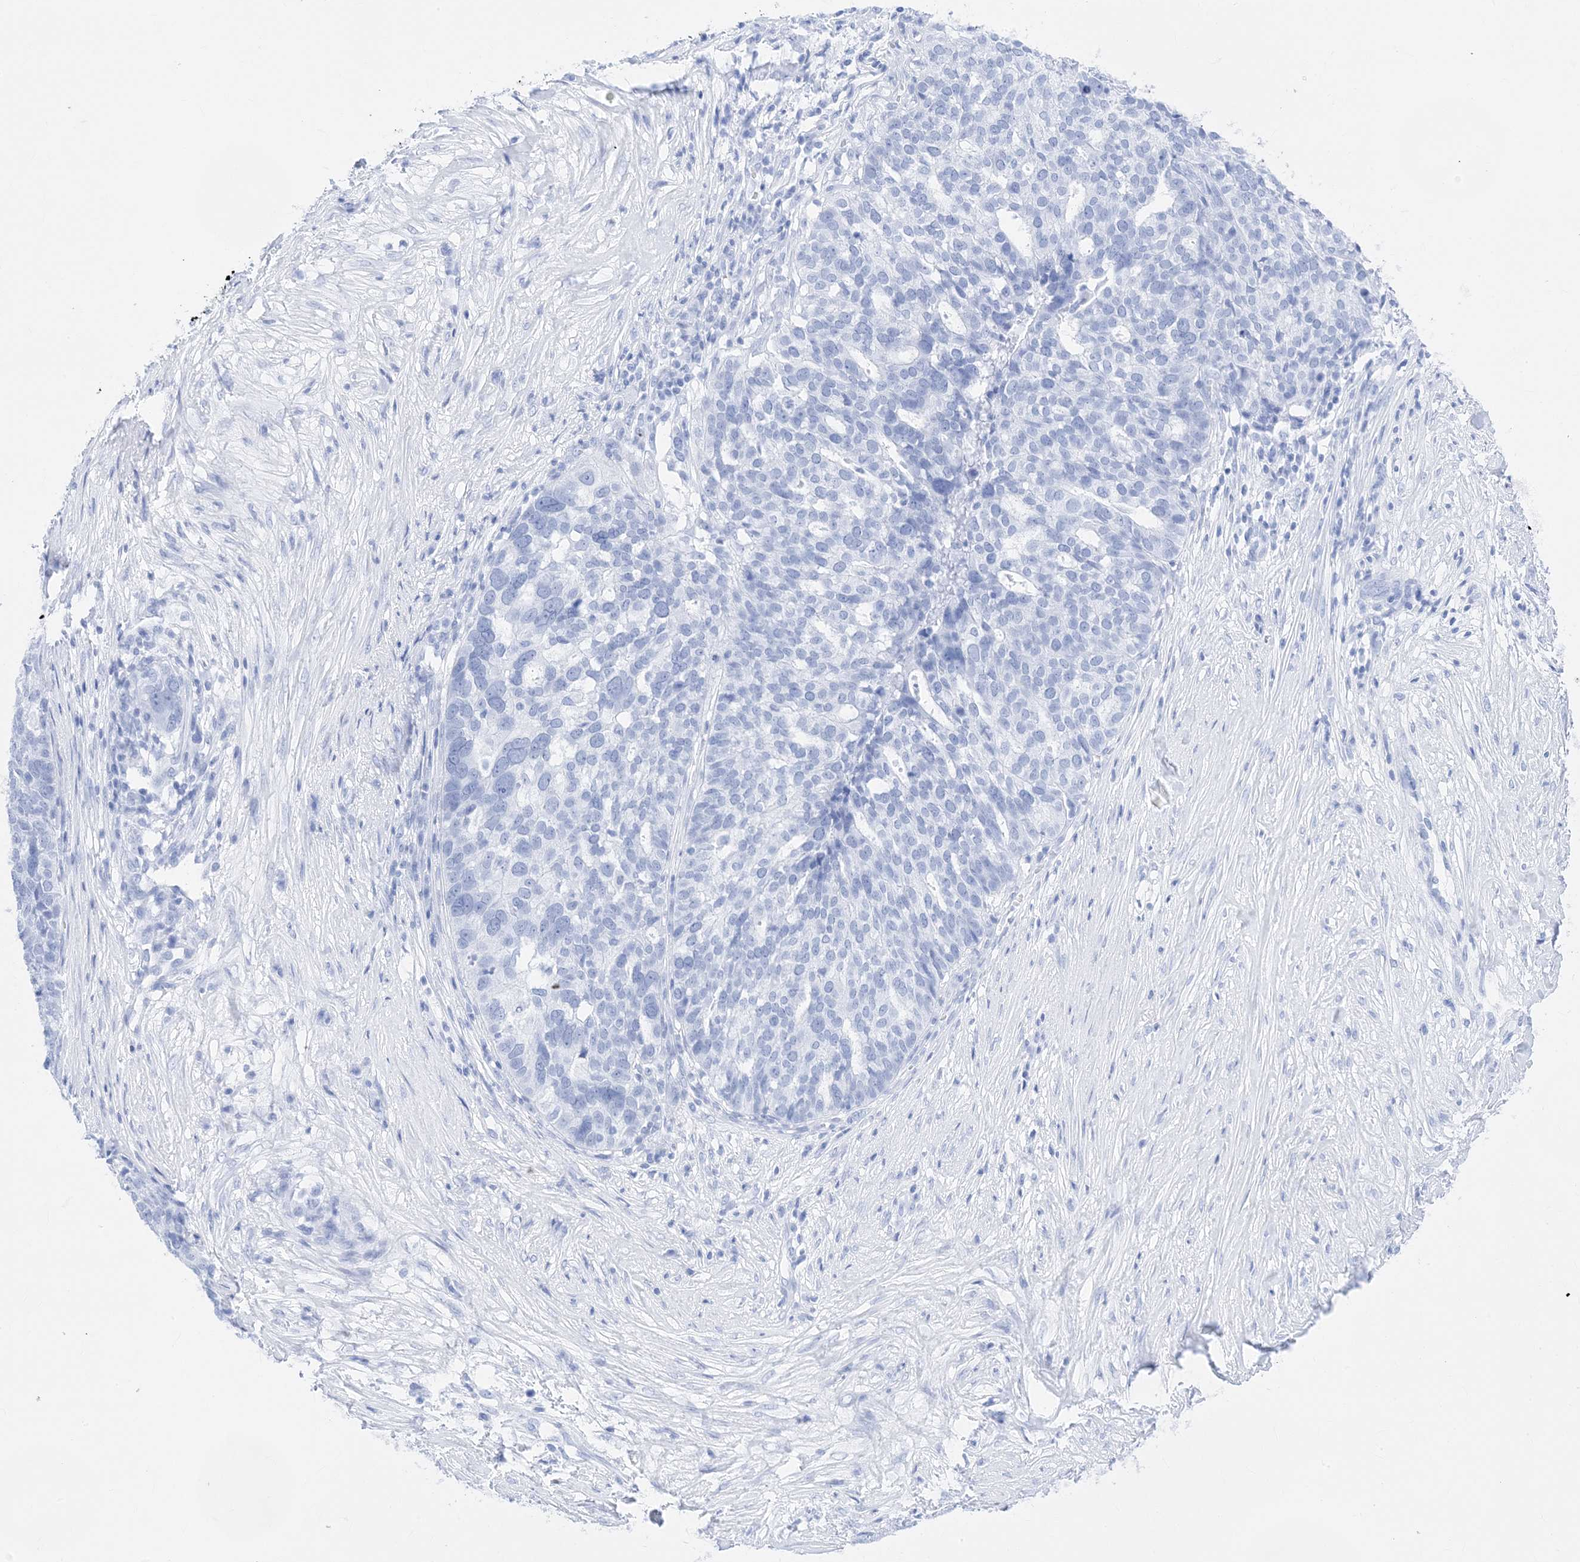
{"staining": {"intensity": "negative", "quantity": "none", "location": "none"}, "tissue": "ovarian cancer", "cell_type": "Tumor cells", "image_type": "cancer", "snomed": [{"axis": "morphology", "description": "Cystadenocarcinoma, serous, NOS"}, {"axis": "topography", "description": "Ovary"}], "caption": "This histopathology image is of ovarian serous cystadenocarcinoma stained with immunohistochemistry (IHC) to label a protein in brown with the nuclei are counter-stained blue. There is no positivity in tumor cells. (Stains: DAB immunohistochemistry (IHC) with hematoxylin counter stain, Microscopy: brightfield microscopy at high magnification).", "gene": "MUC17", "patient": {"sex": "female", "age": 59}}